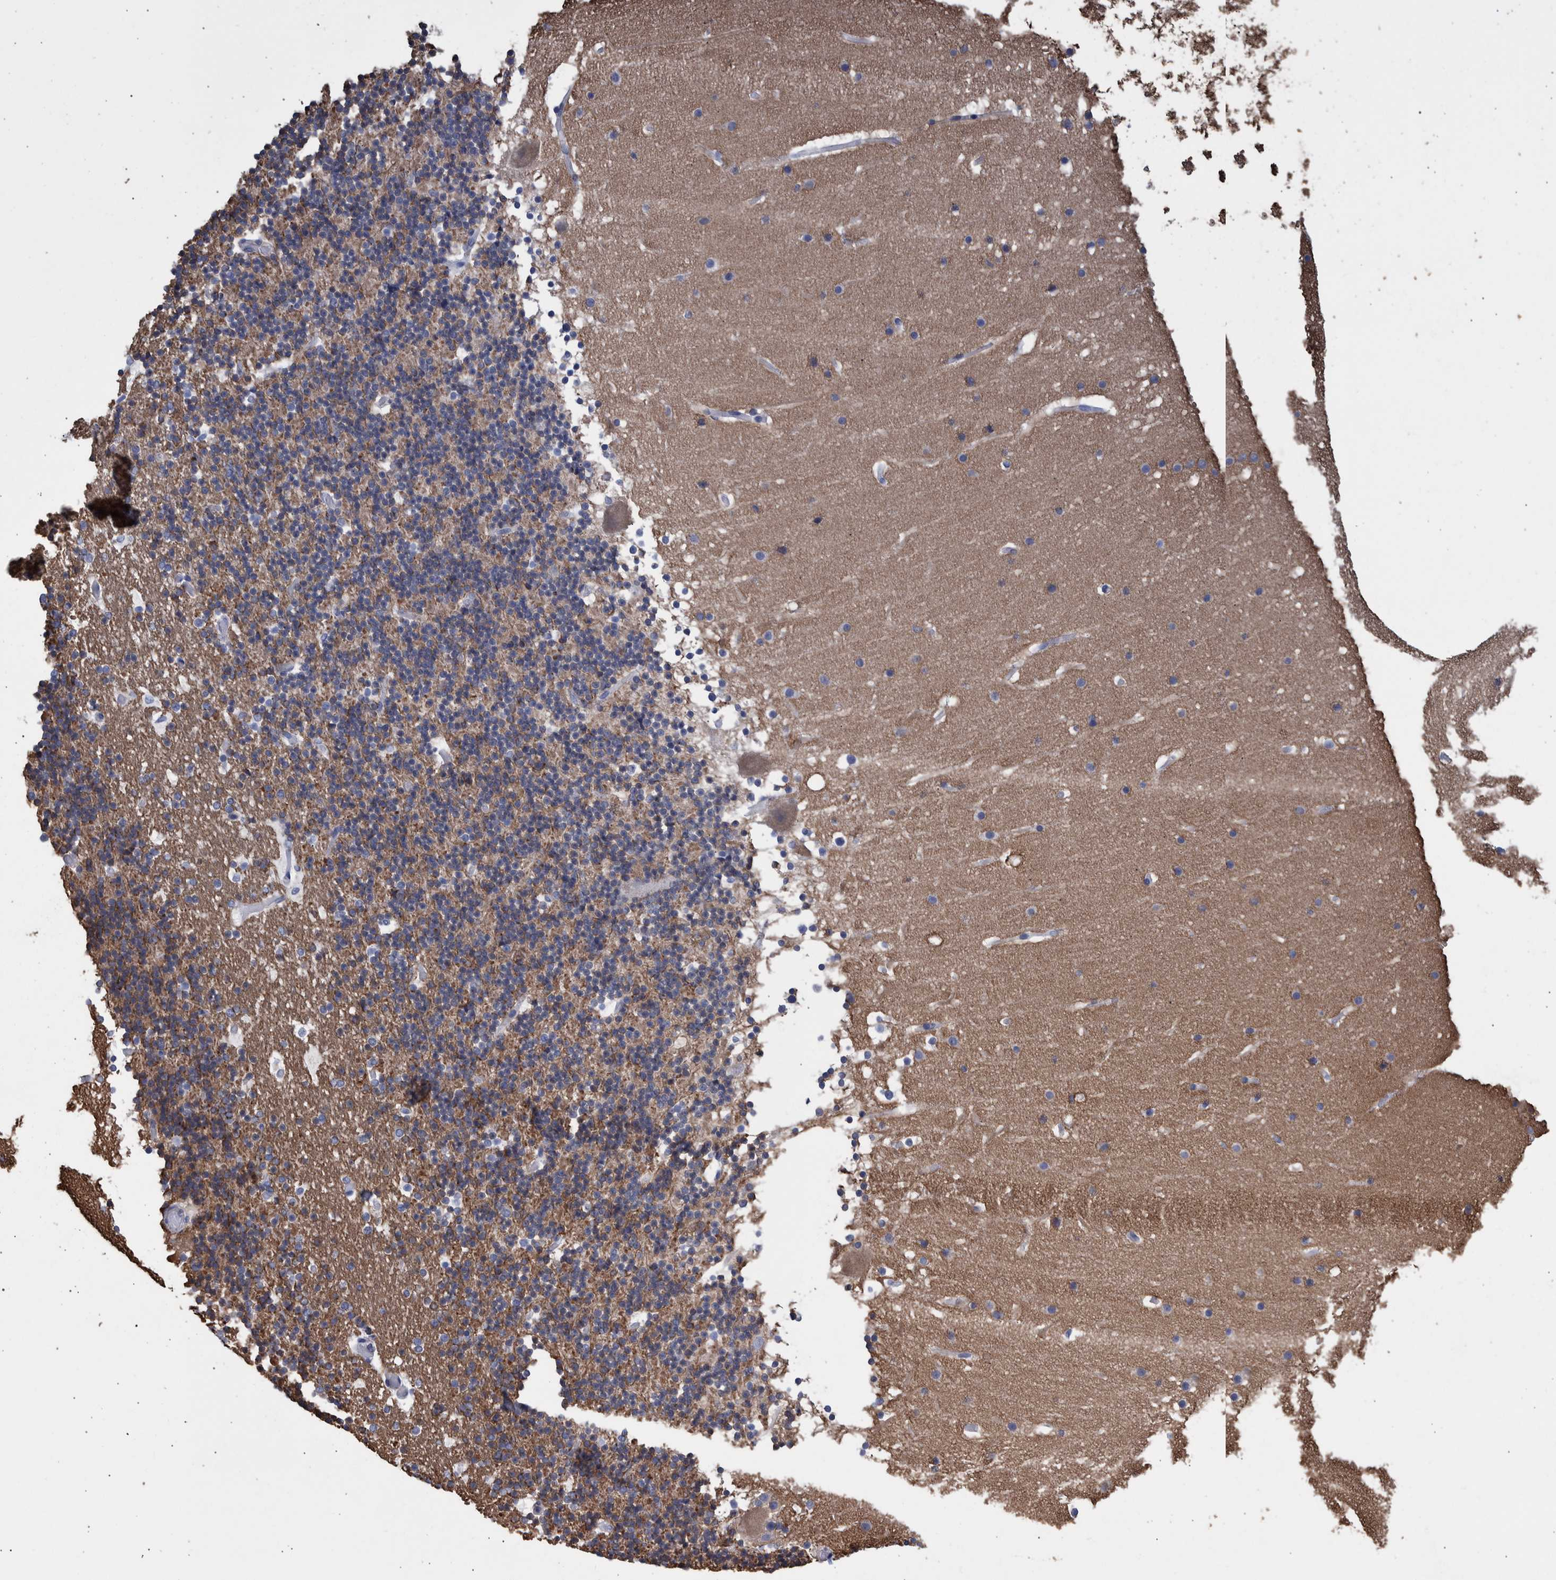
{"staining": {"intensity": "weak", "quantity": "25%-75%", "location": "cytoplasmic/membranous"}, "tissue": "cerebellum", "cell_type": "Cells in granular layer", "image_type": "normal", "snomed": [{"axis": "morphology", "description": "Normal tissue, NOS"}, {"axis": "topography", "description": "Cerebellum"}], "caption": "A brown stain shows weak cytoplasmic/membranous positivity of a protein in cells in granular layer of unremarkable human cerebellum.", "gene": "PPP3CC", "patient": {"sex": "male", "age": 57}}